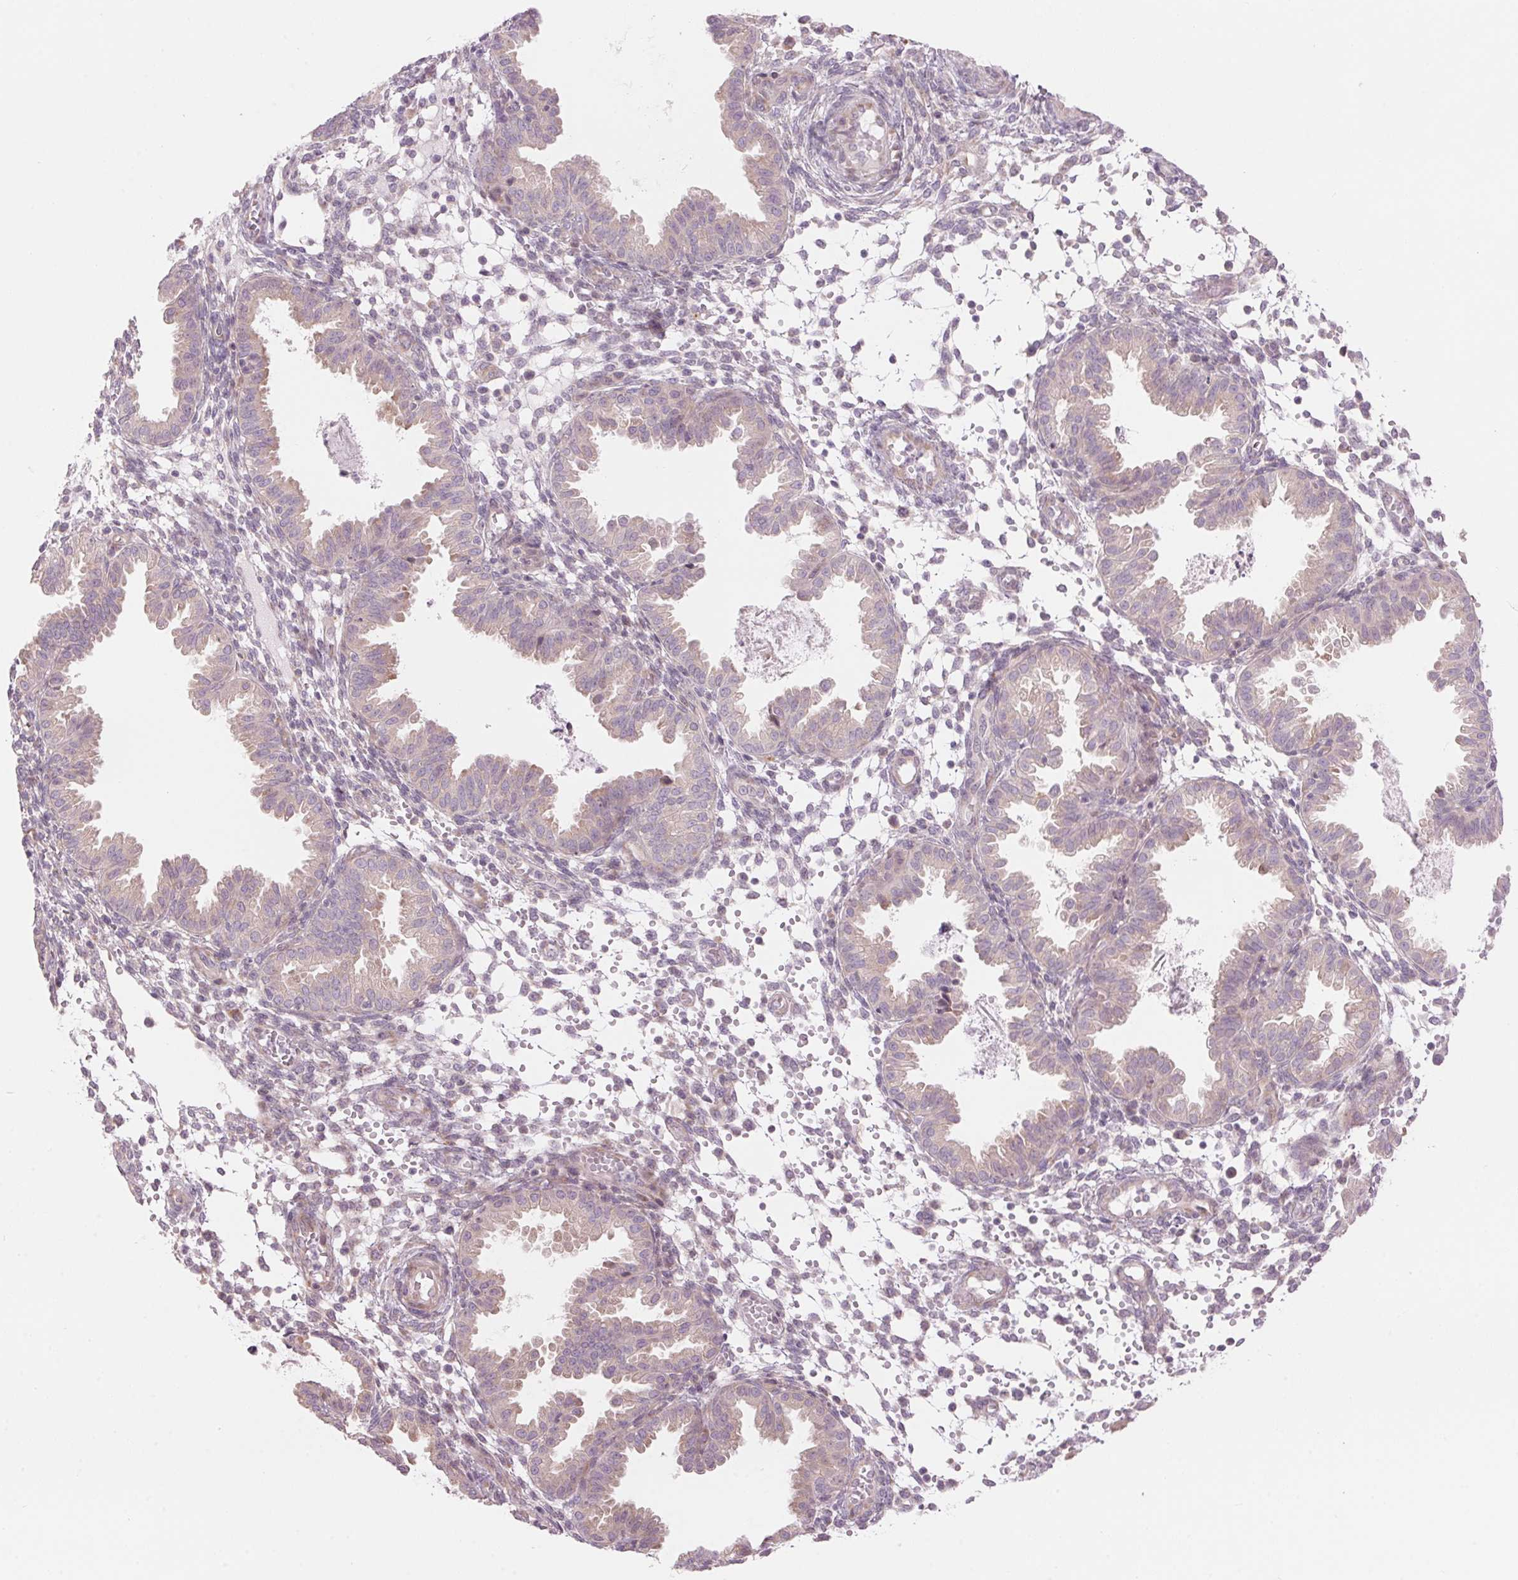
{"staining": {"intensity": "negative", "quantity": "none", "location": "none"}, "tissue": "endometrium", "cell_type": "Cells in endometrial stroma", "image_type": "normal", "snomed": [{"axis": "morphology", "description": "Normal tissue, NOS"}, {"axis": "topography", "description": "Endometrium"}], "caption": "Micrograph shows no protein expression in cells in endometrial stroma of benign endometrium. Nuclei are stained in blue.", "gene": "GNMT", "patient": {"sex": "female", "age": 33}}